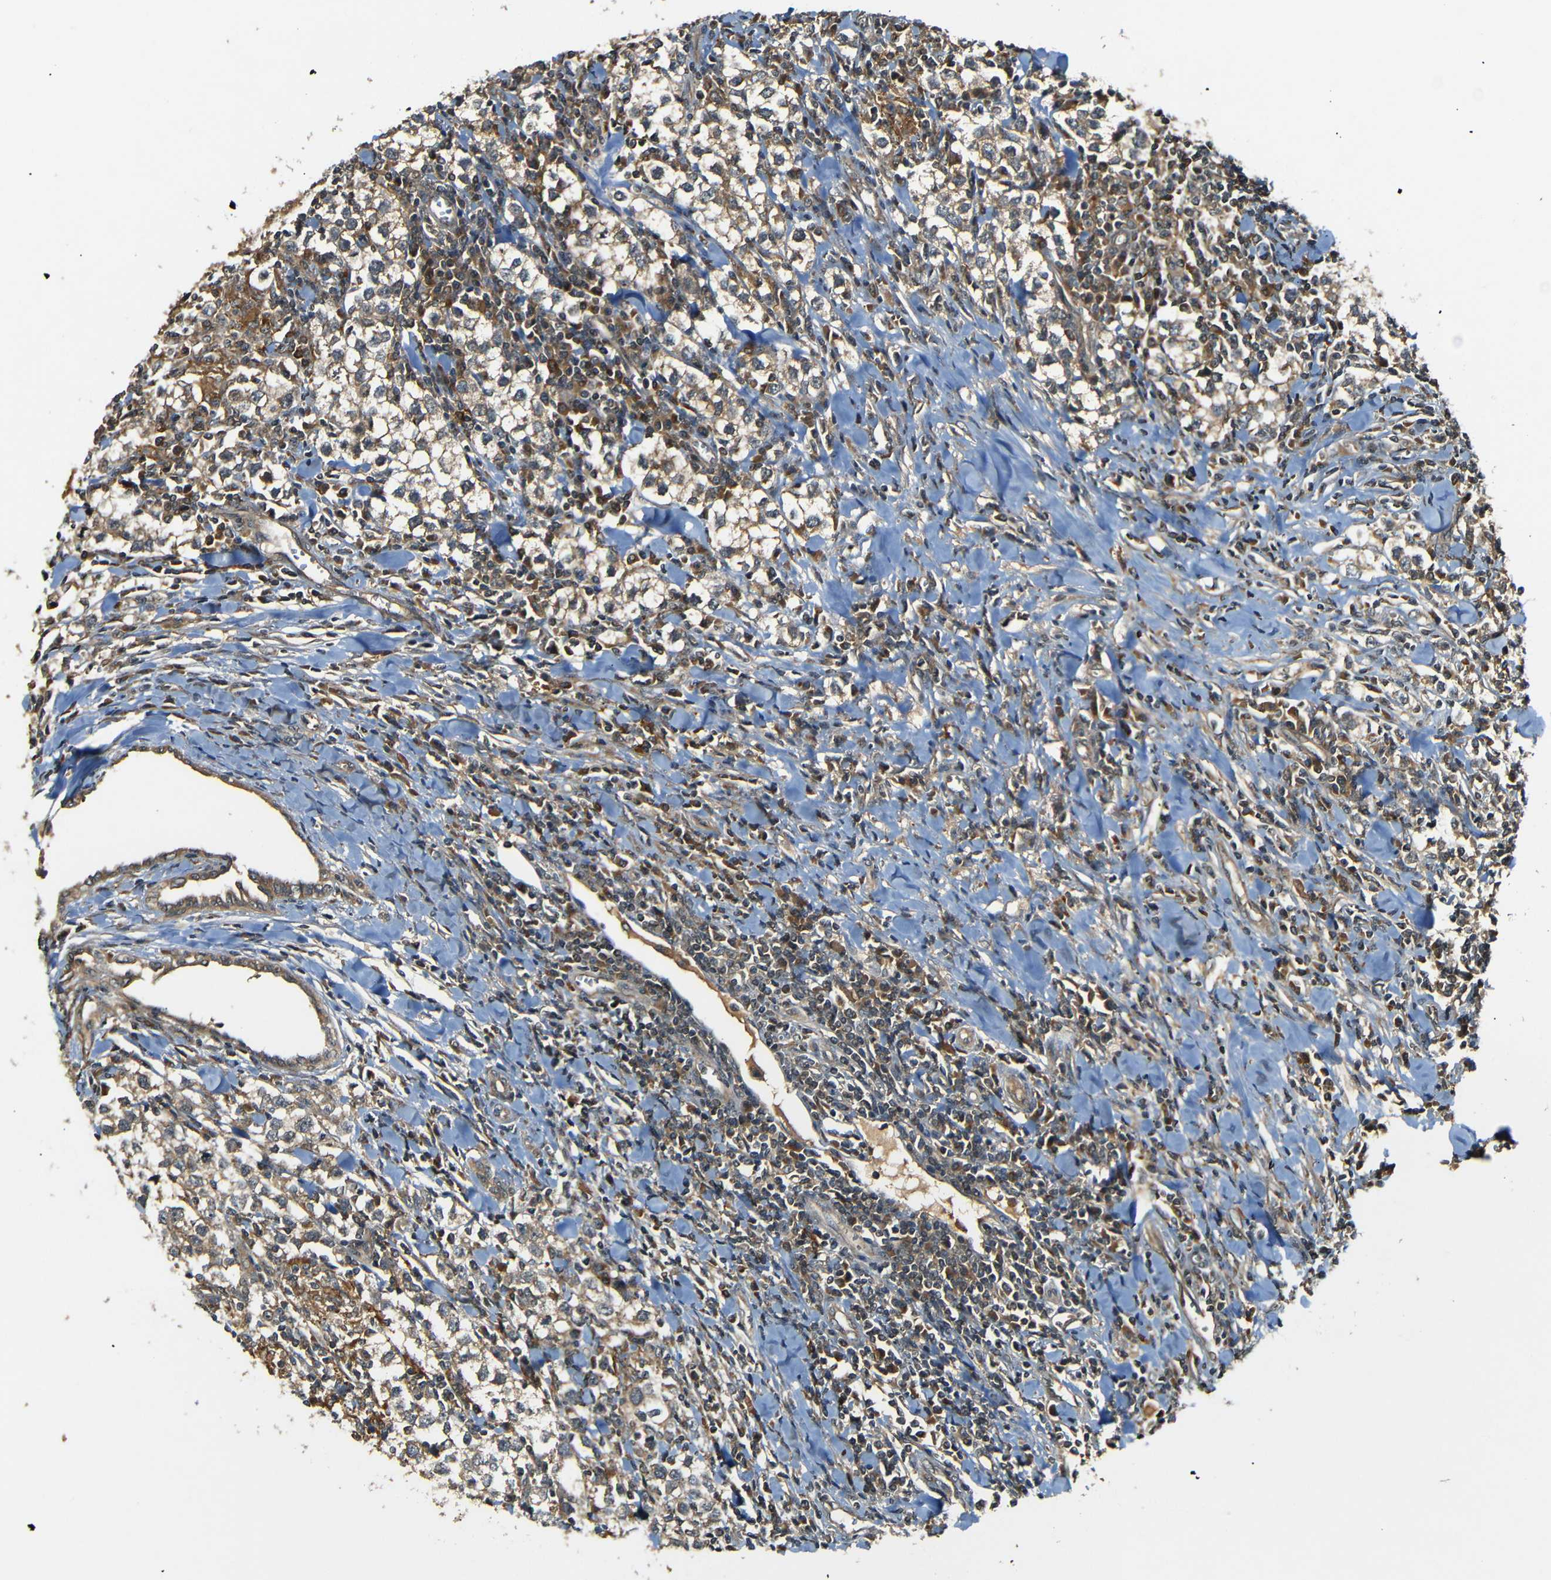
{"staining": {"intensity": "moderate", "quantity": ">75%", "location": "cytoplasmic/membranous"}, "tissue": "testis cancer", "cell_type": "Tumor cells", "image_type": "cancer", "snomed": [{"axis": "morphology", "description": "Seminoma, NOS"}, {"axis": "morphology", "description": "Carcinoma, Embryonal, NOS"}, {"axis": "topography", "description": "Testis"}], "caption": "A brown stain shows moderate cytoplasmic/membranous expression of a protein in testis cancer (seminoma) tumor cells.", "gene": "TANK", "patient": {"sex": "male", "age": 36}}